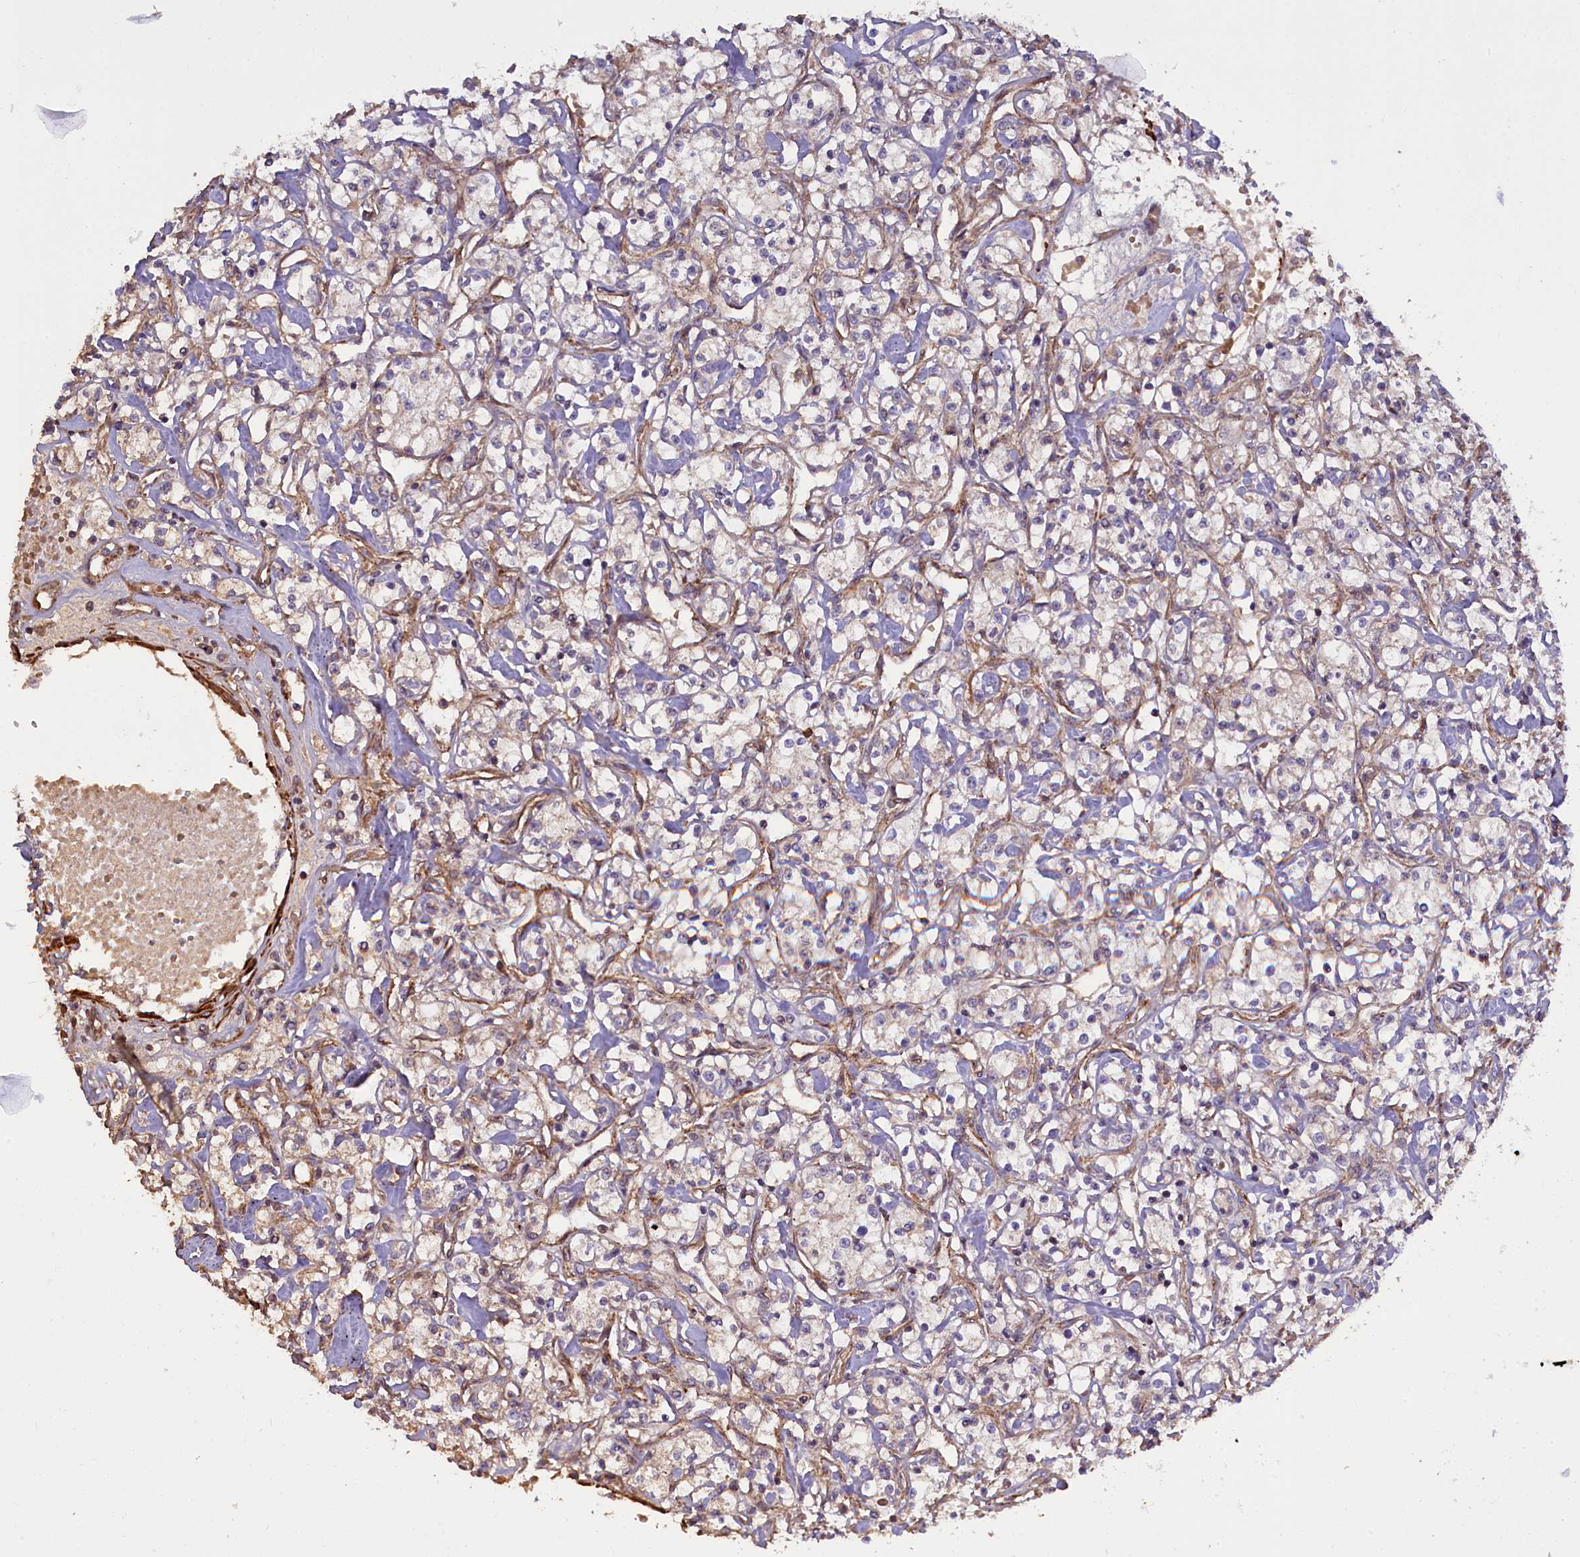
{"staining": {"intensity": "weak", "quantity": "<25%", "location": "cytoplasmic/membranous"}, "tissue": "renal cancer", "cell_type": "Tumor cells", "image_type": "cancer", "snomed": [{"axis": "morphology", "description": "Adenocarcinoma, NOS"}, {"axis": "topography", "description": "Kidney"}], "caption": "High magnification brightfield microscopy of renal cancer (adenocarcinoma) stained with DAB (3,3'-diaminobenzidine) (brown) and counterstained with hematoxylin (blue): tumor cells show no significant positivity.", "gene": "FUZ", "patient": {"sex": "female", "age": 59}}